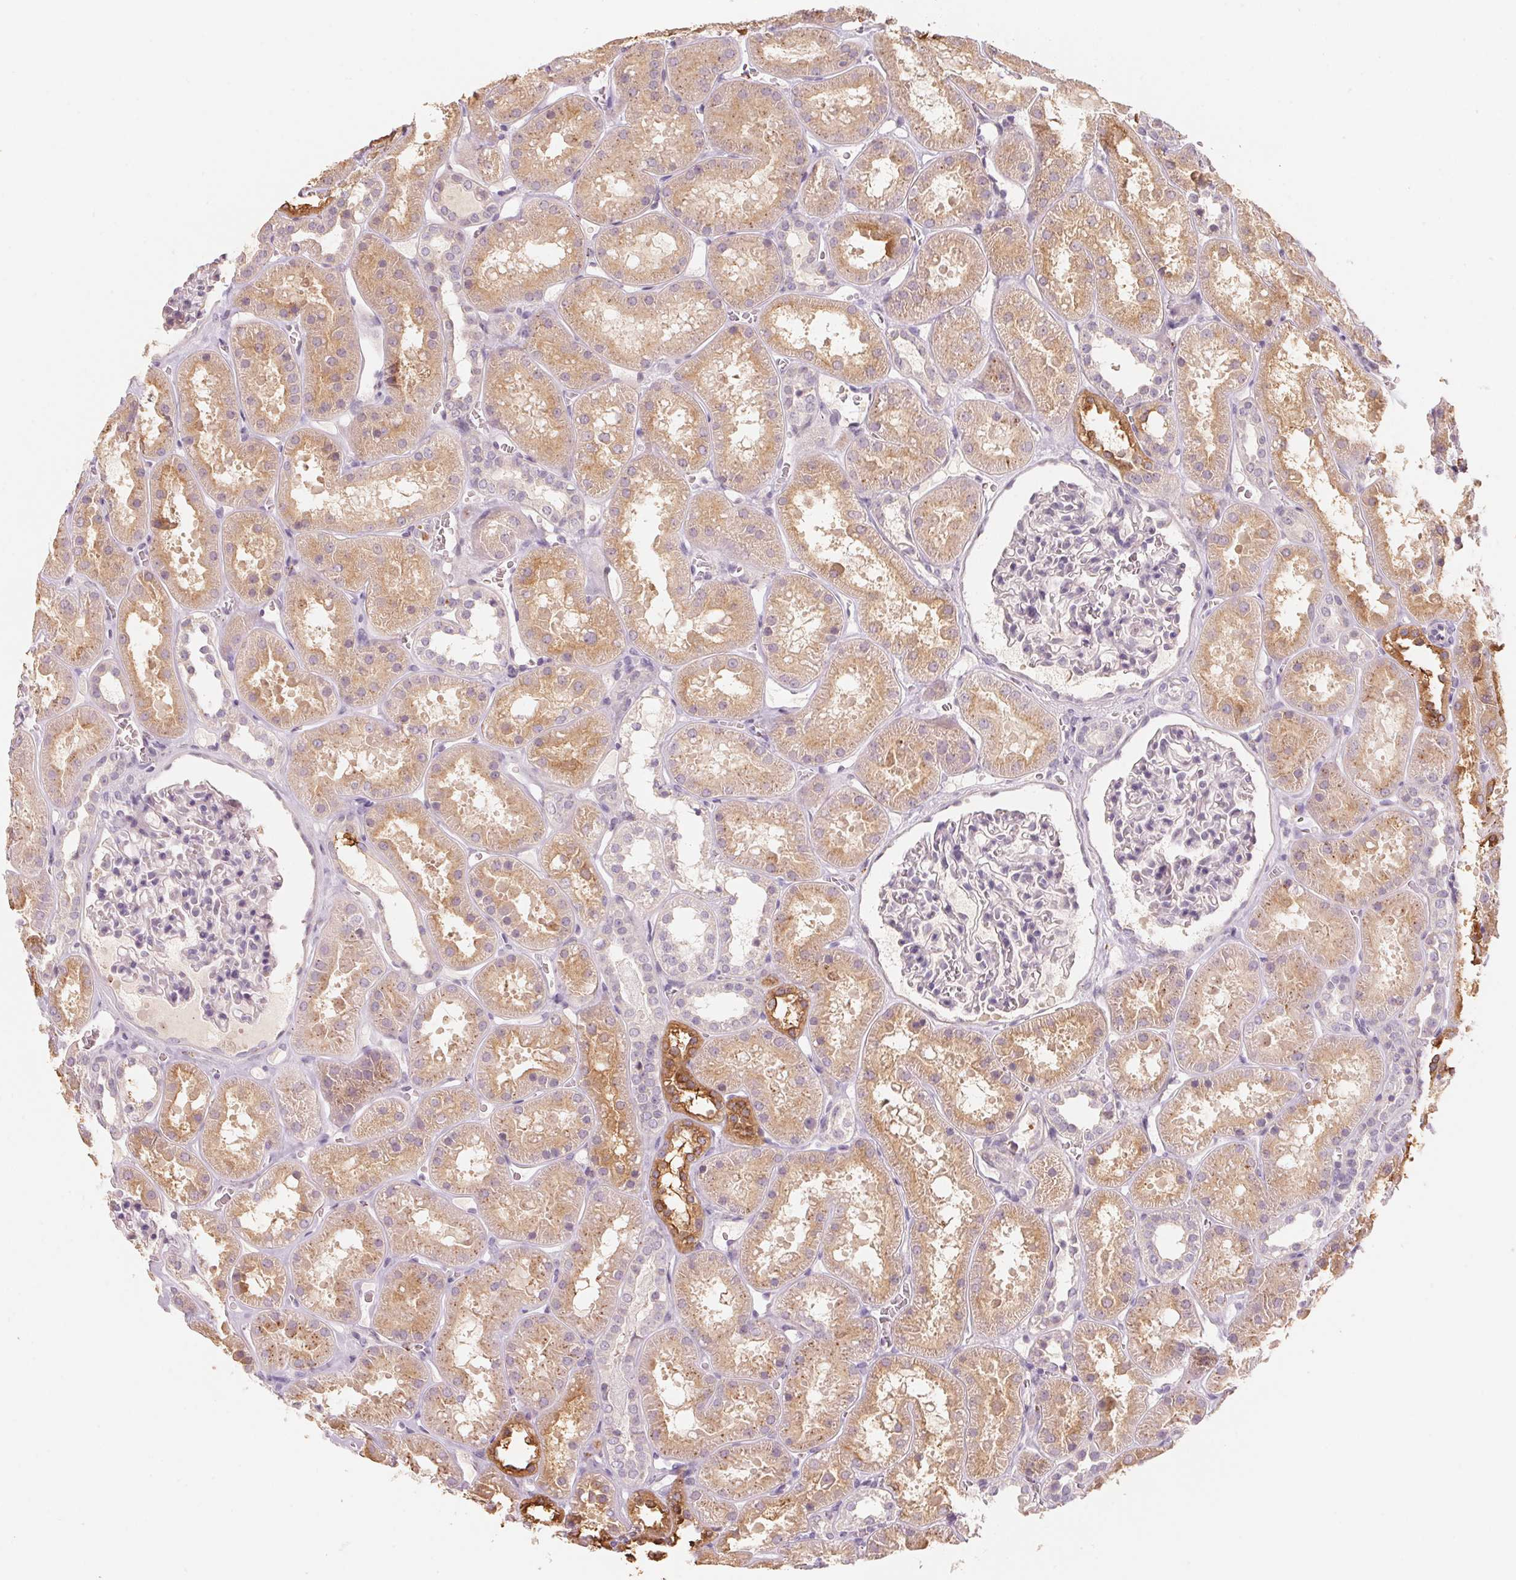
{"staining": {"intensity": "negative", "quantity": "none", "location": "none"}, "tissue": "kidney", "cell_type": "Cells in glomeruli", "image_type": "normal", "snomed": [{"axis": "morphology", "description": "Normal tissue, NOS"}, {"axis": "topography", "description": "Kidney"}], "caption": "Protein analysis of normal kidney exhibits no significant staining in cells in glomeruli.", "gene": "TREH", "patient": {"sex": "female", "age": 41}}